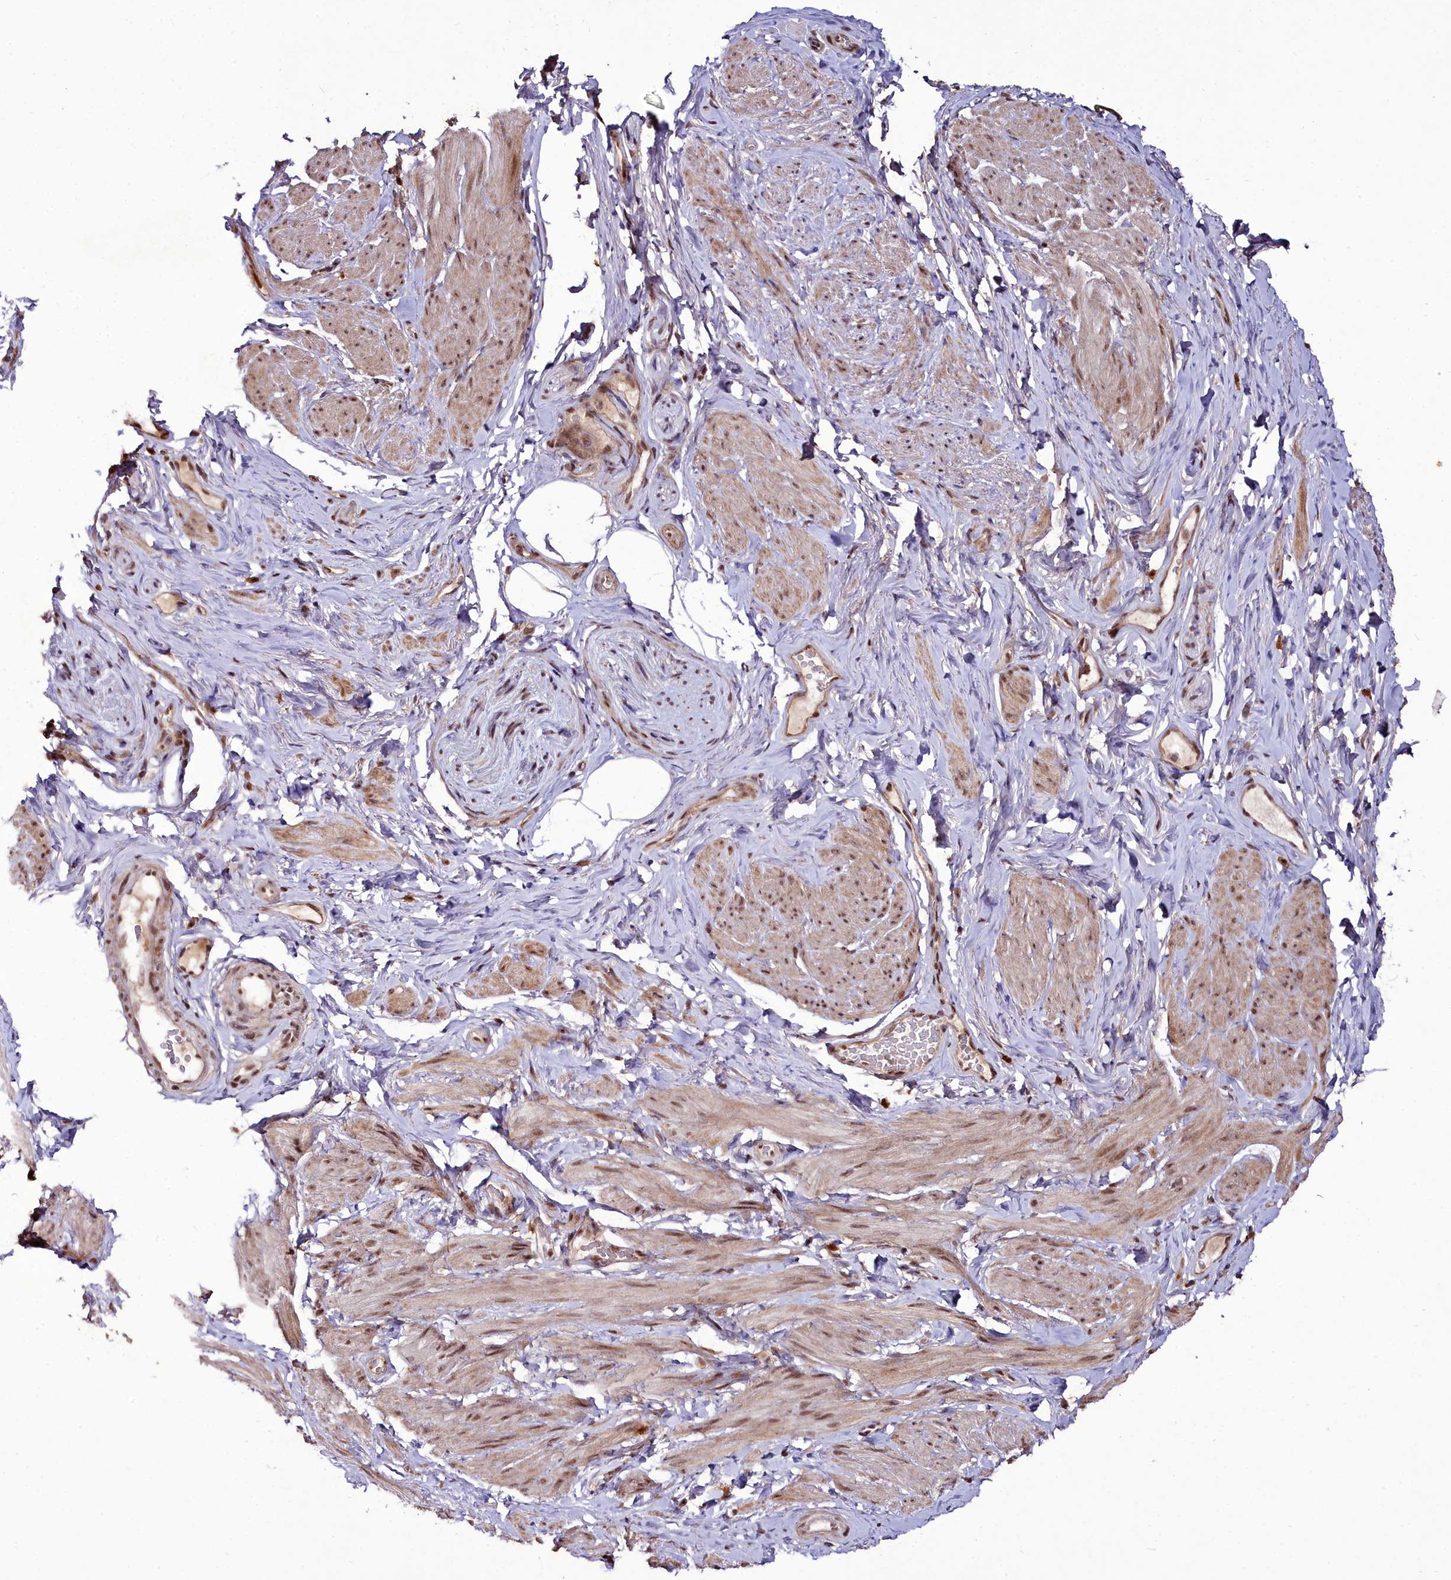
{"staining": {"intensity": "moderate", "quantity": "25%-75%", "location": "cytoplasmic/membranous,nuclear"}, "tissue": "smooth muscle", "cell_type": "Smooth muscle cells", "image_type": "normal", "snomed": [{"axis": "morphology", "description": "Normal tissue, NOS"}, {"axis": "topography", "description": "Smooth muscle"}, {"axis": "topography", "description": "Peripheral nerve tissue"}], "caption": "Protein analysis of benign smooth muscle demonstrates moderate cytoplasmic/membranous,nuclear expression in approximately 25%-75% of smooth muscle cells. The protein is shown in brown color, while the nuclei are stained blue.", "gene": "CXXC1", "patient": {"sex": "male", "age": 69}}